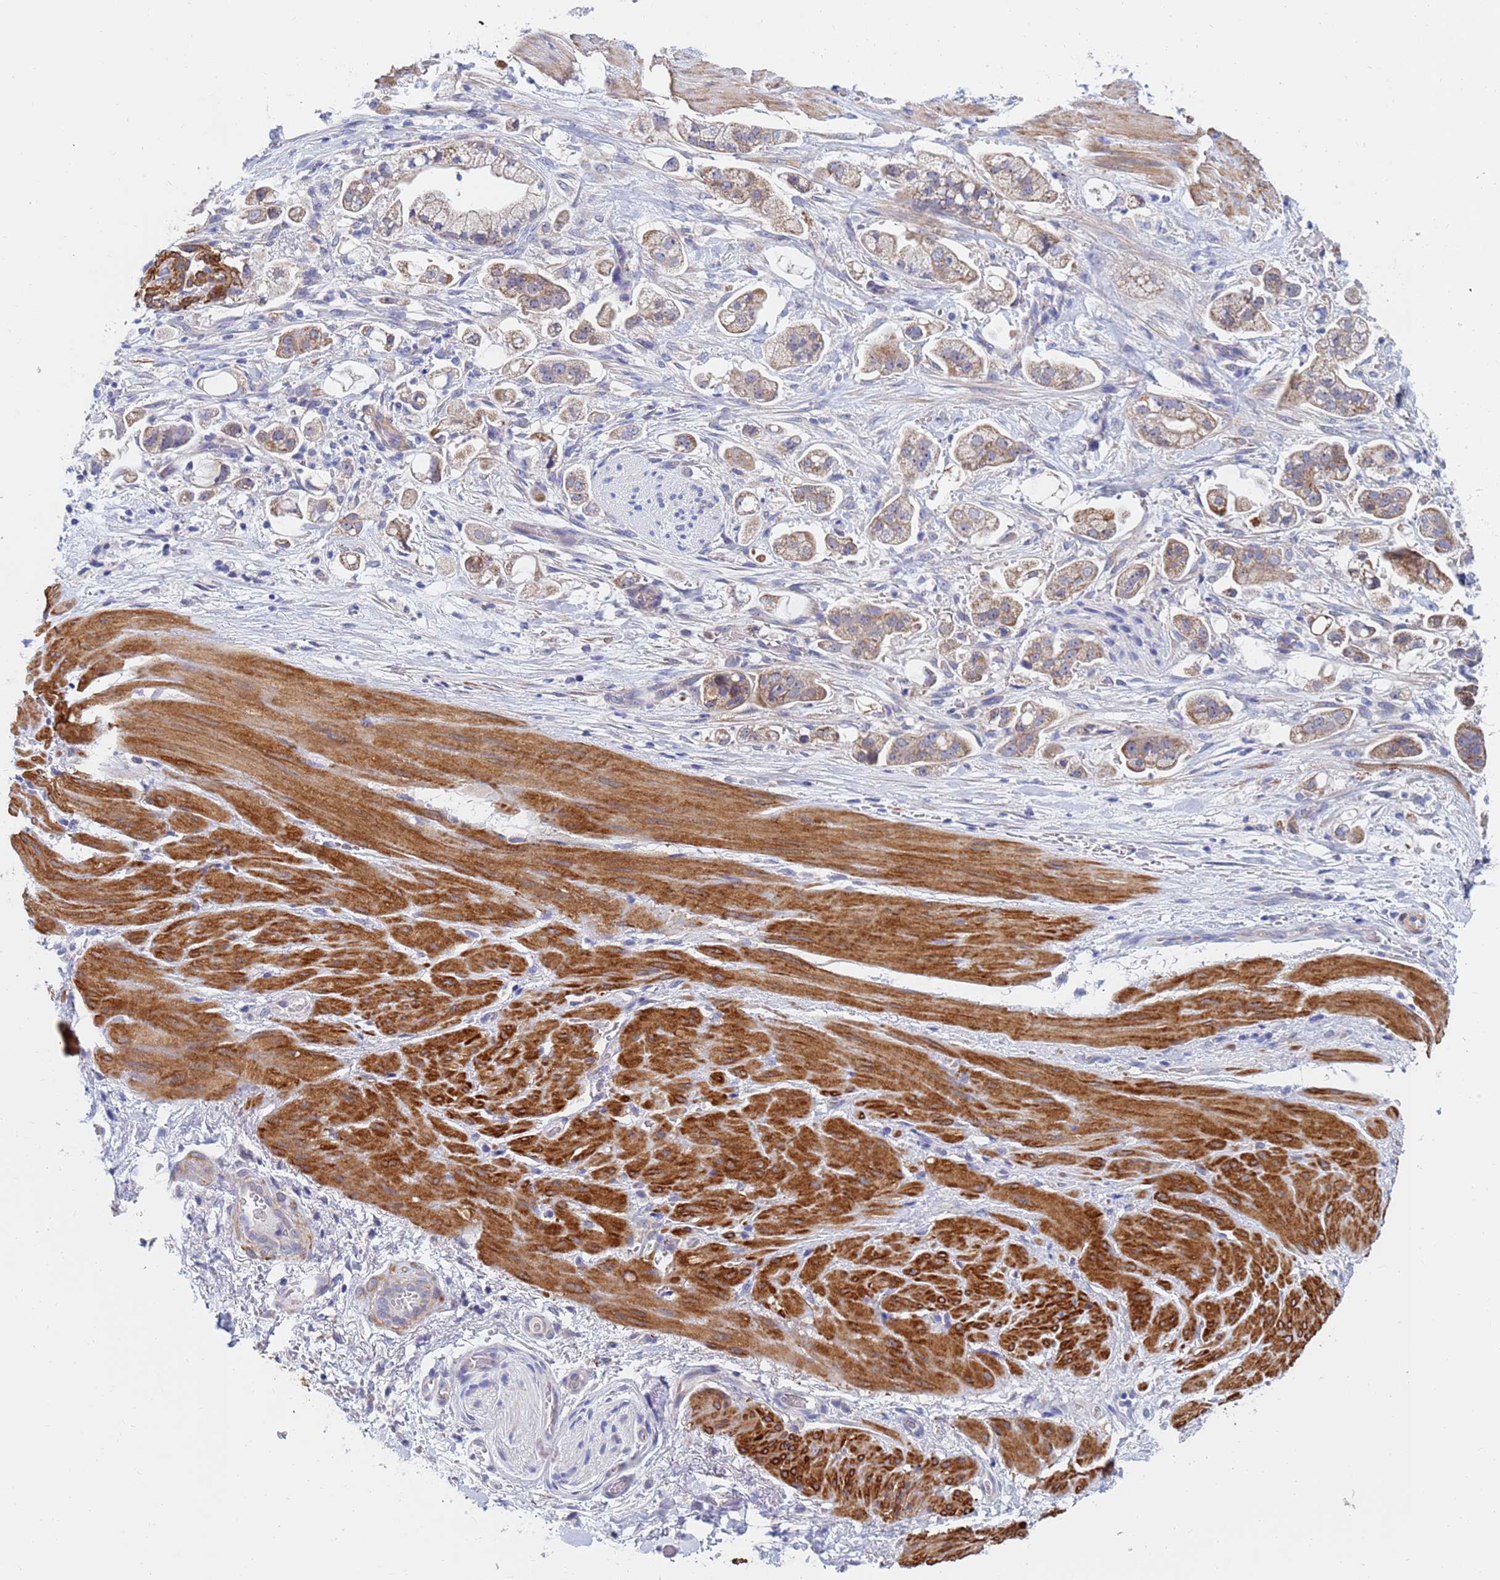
{"staining": {"intensity": "weak", "quantity": ">75%", "location": "cytoplasmic/membranous"}, "tissue": "stomach cancer", "cell_type": "Tumor cells", "image_type": "cancer", "snomed": [{"axis": "morphology", "description": "Adenocarcinoma, NOS"}, {"axis": "topography", "description": "Stomach"}], "caption": "This is a photomicrograph of immunohistochemistry (IHC) staining of stomach adenocarcinoma, which shows weak expression in the cytoplasmic/membranous of tumor cells.", "gene": "SDR39U1", "patient": {"sex": "male", "age": 62}}